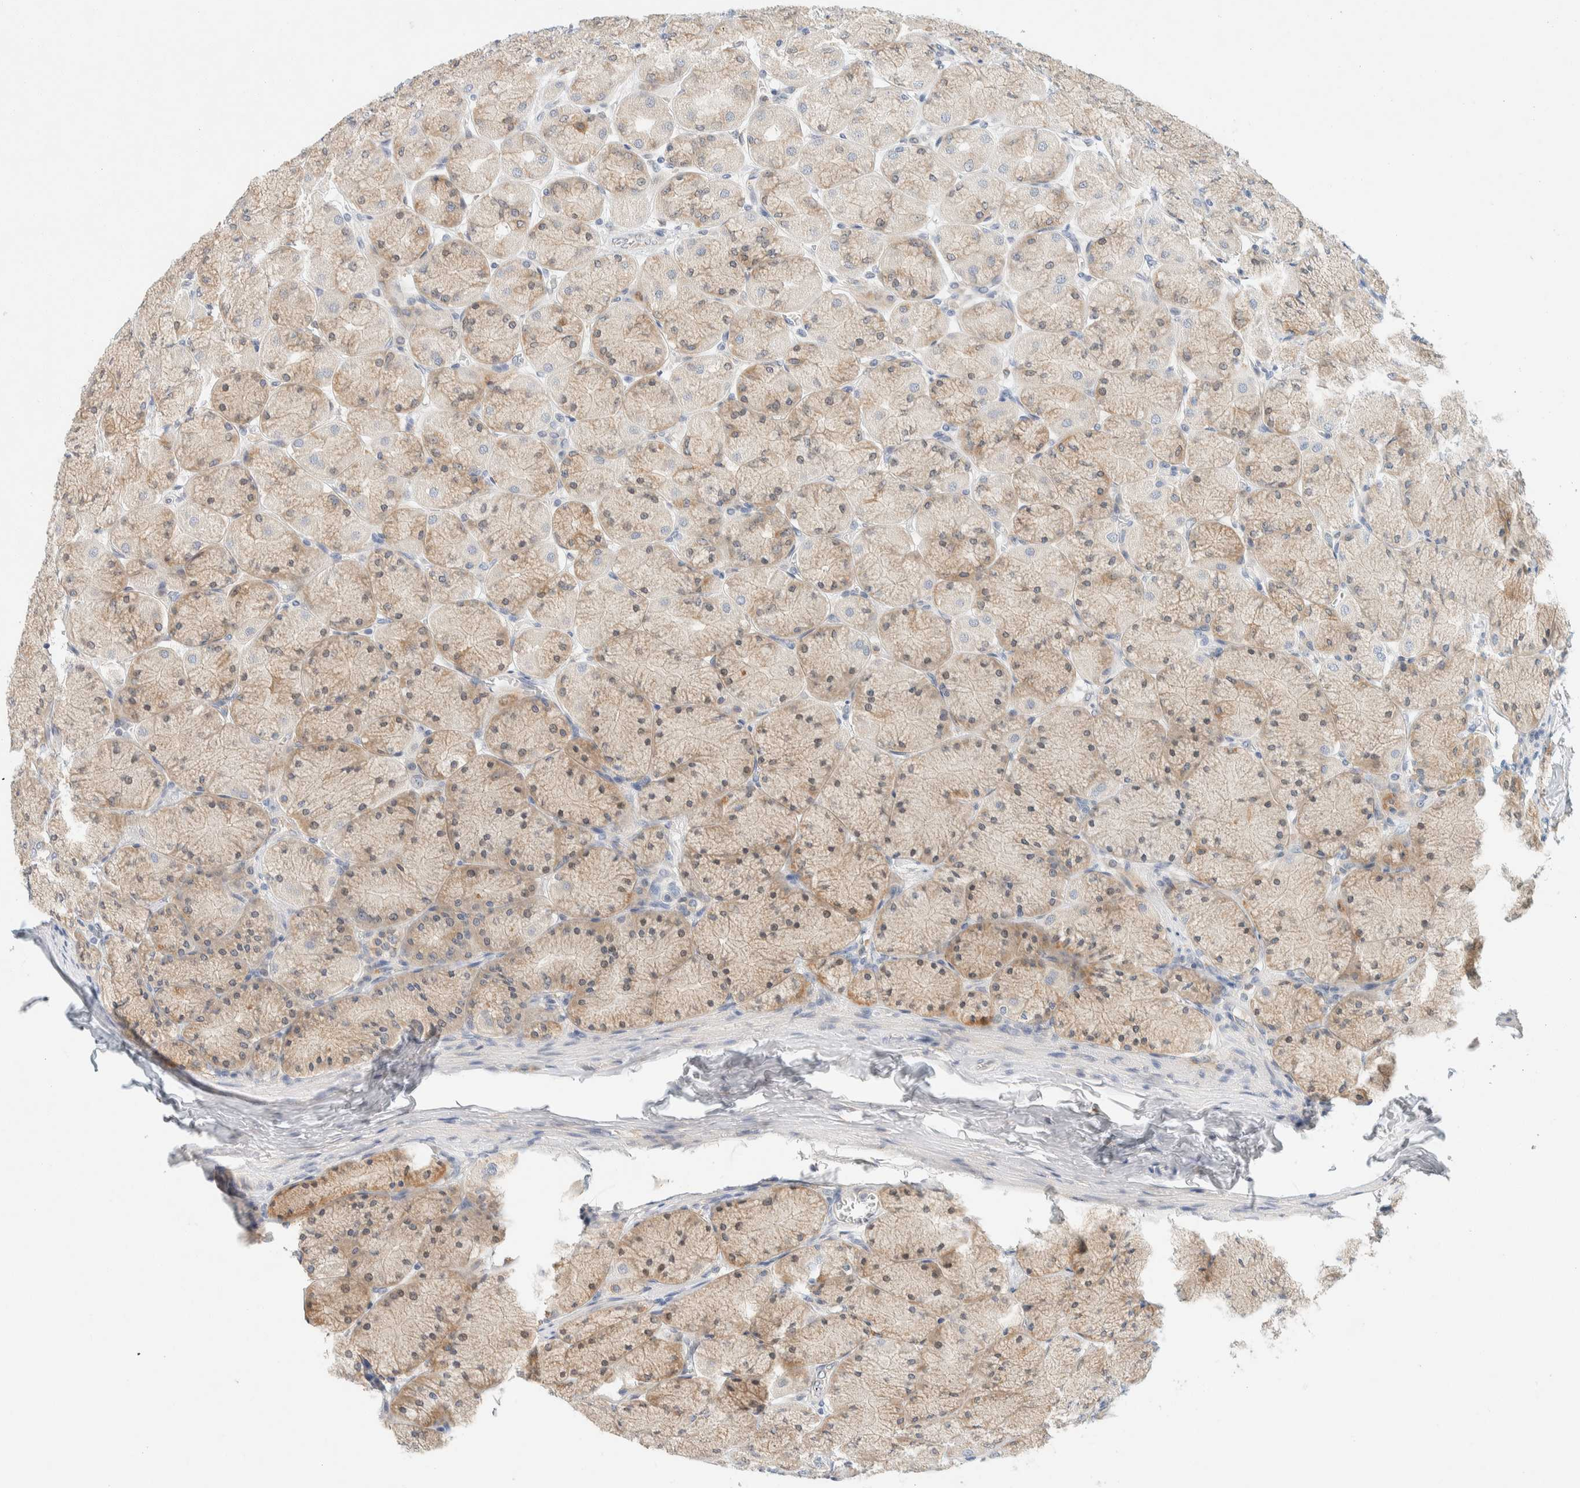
{"staining": {"intensity": "moderate", "quantity": "25%-75%", "location": "cytoplasmic/membranous"}, "tissue": "stomach", "cell_type": "Glandular cells", "image_type": "normal", "snomed": [{"axis": "morphology", "description": "Normal tissue, NOS"}, {"axis": "topography", "description": "Stomach, upper"}], "caption": "DAB (3,3'-diaminobenzidine) immunohistochemical staining of benign stomach demonstrates moderate cytoplasmic/membranous protein staining in about 25%-75% of glandular cells.", "gene": "SUMF2", "patient": {"sex": "female", "age": 56}}